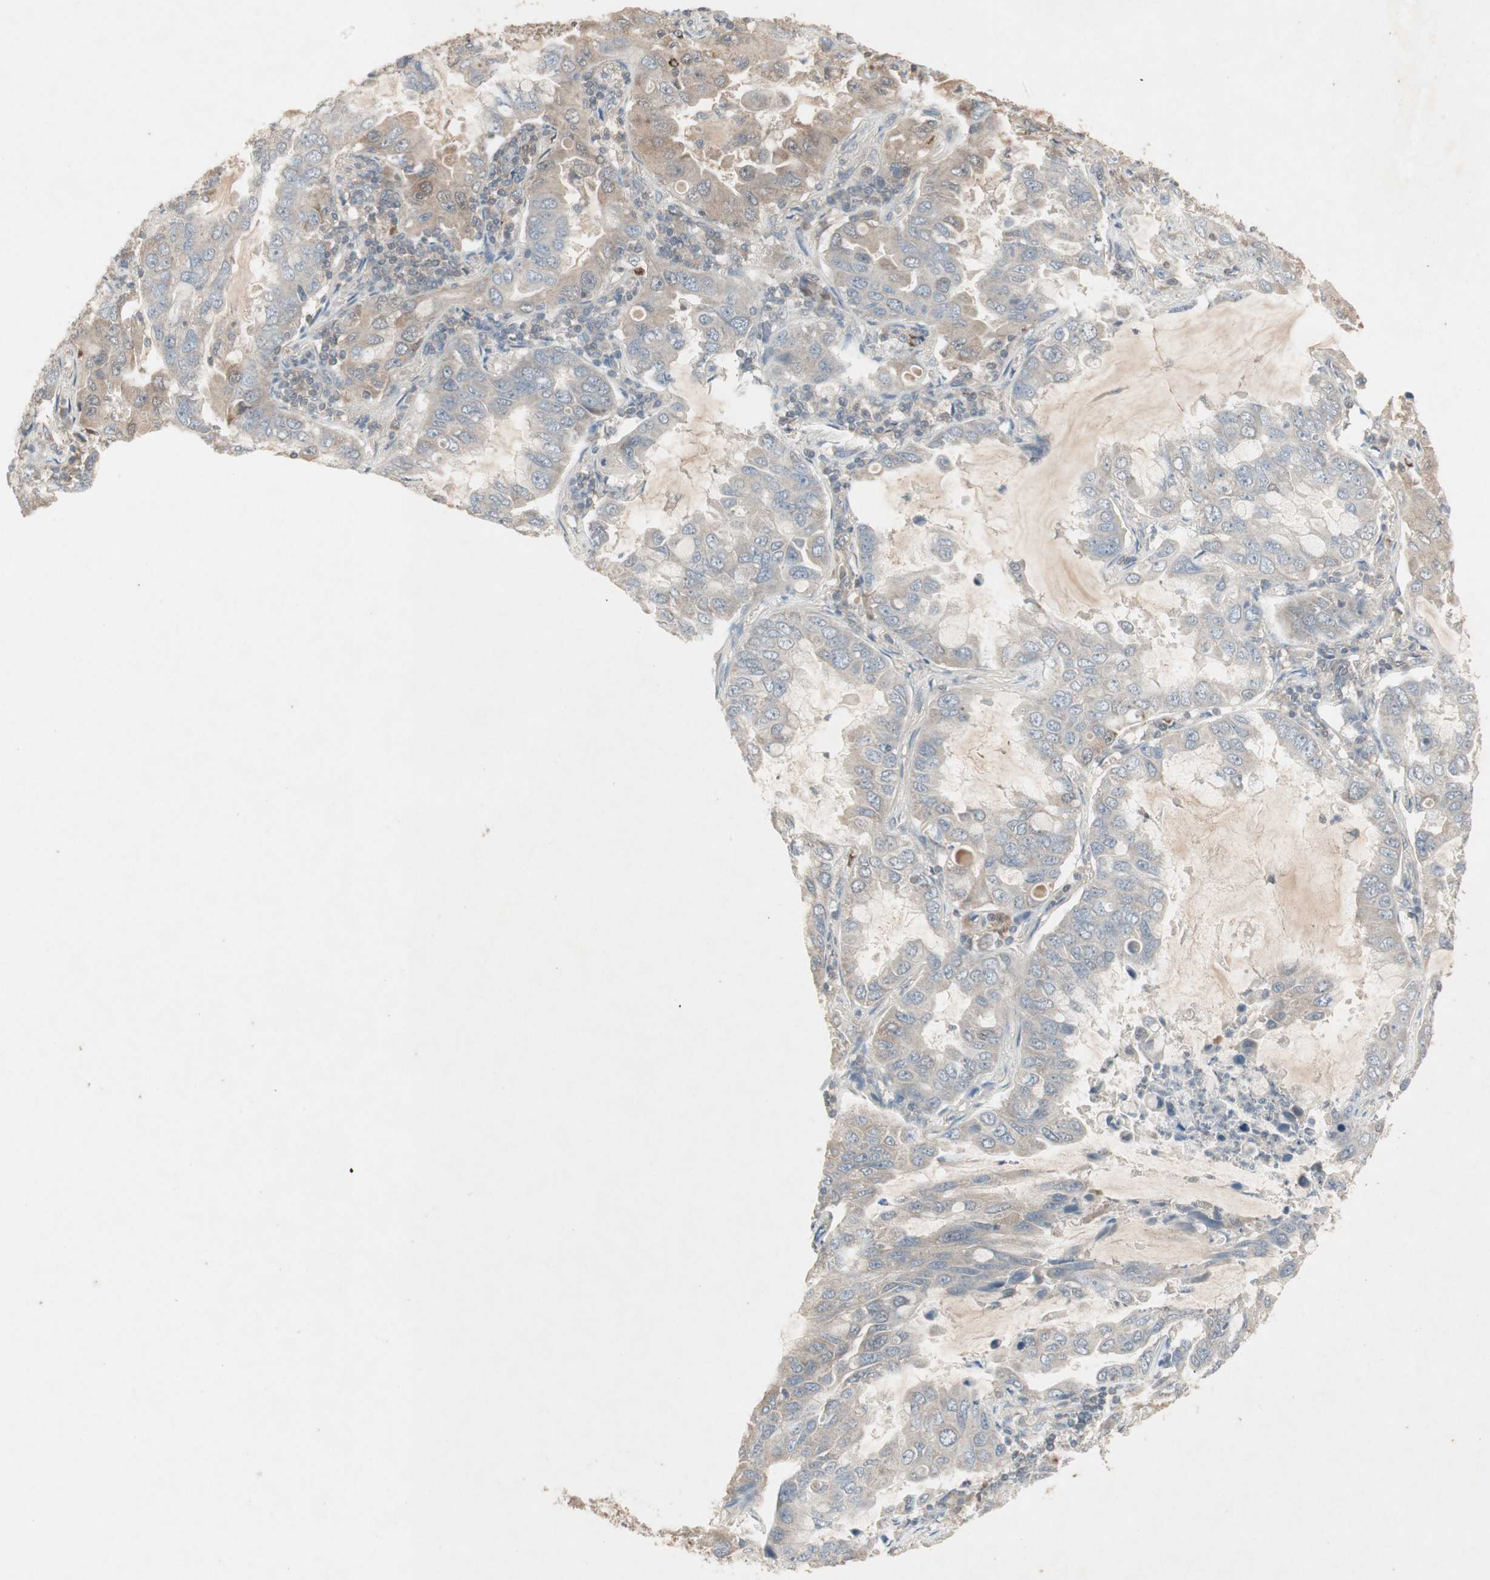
{"staining": {"intensity": "weak", "quantity": "25%-75%", "location": "cytoplasmic/membranous"}, "tissue": "lung cancer", "cell_type": "Tumor cells", "image_type": "cancer", "snomed": [{"axis": "morphology", "description": "Adenocarcinoma, NOS"}, {"axis": "topography", "description": "Lung"}], "caption": "Adenocarcinoma (lung) stained with DAB (3,3'-diaminobenzidine) IHC exhibits low levels of weak cytoplasmic/membranous positivity in about 25%-75% of tumor cells.", "gene": "JMJD7-PLA2G4B", "patient": {"sex": "male", "age": 64}}